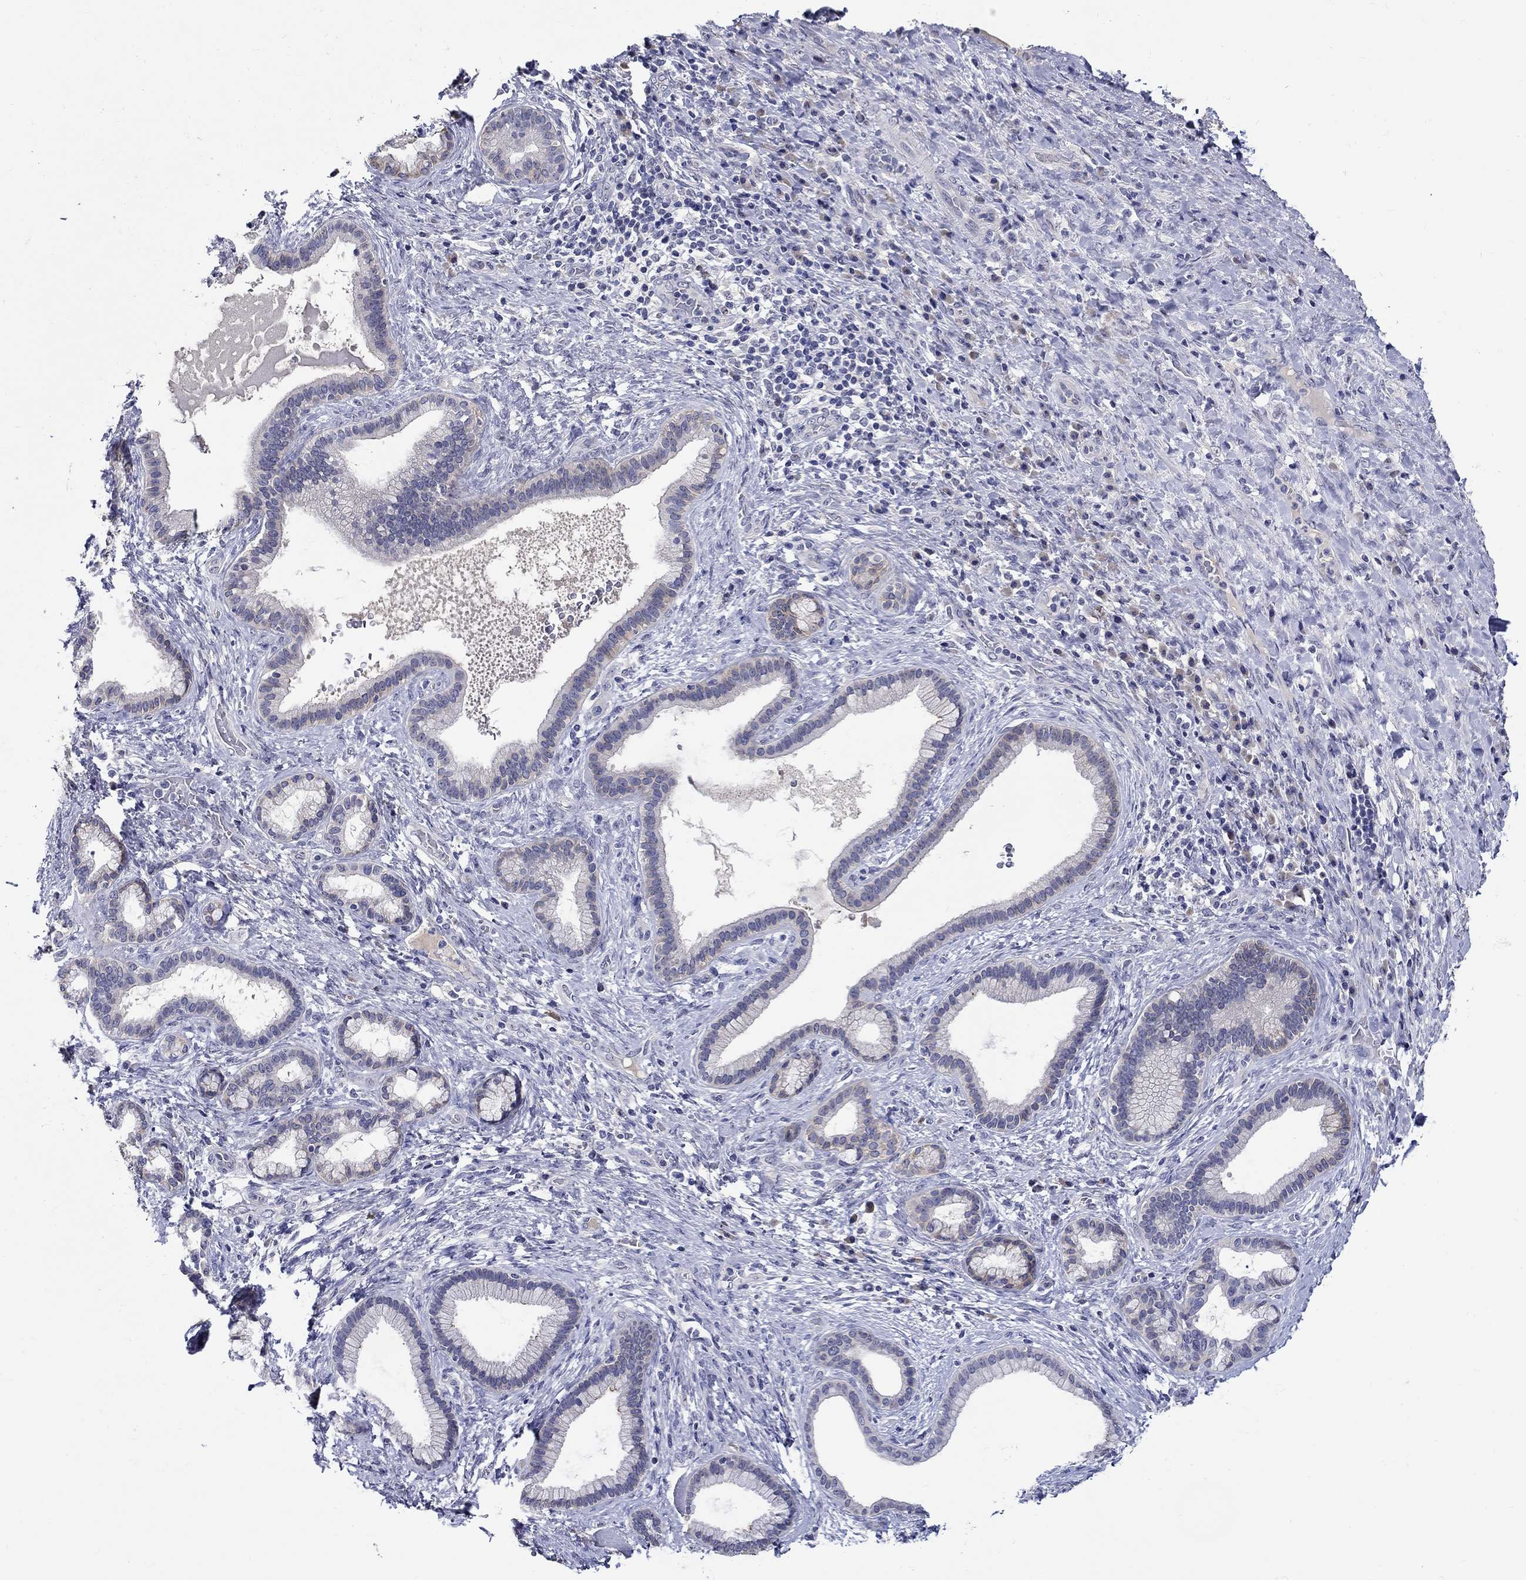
{"staining": {"intensity": "negative", "quantity": "none", "location": "none"}, "tissue": "liver cancer", "cell_type": "Tumor cells", "image_type": "cancer", "snomed": [{"axis": "morphology", "description": "Cholangiocarcinoma"}, {"axis": "topography", "description": "Liver"}], "caption": "Photomicrograph shows no significant protein positivity in tumor cells of cholangiocarcinoma (liver).", "gene": "SLC30A3", "patient": {"sex": "female", "age": 73}}